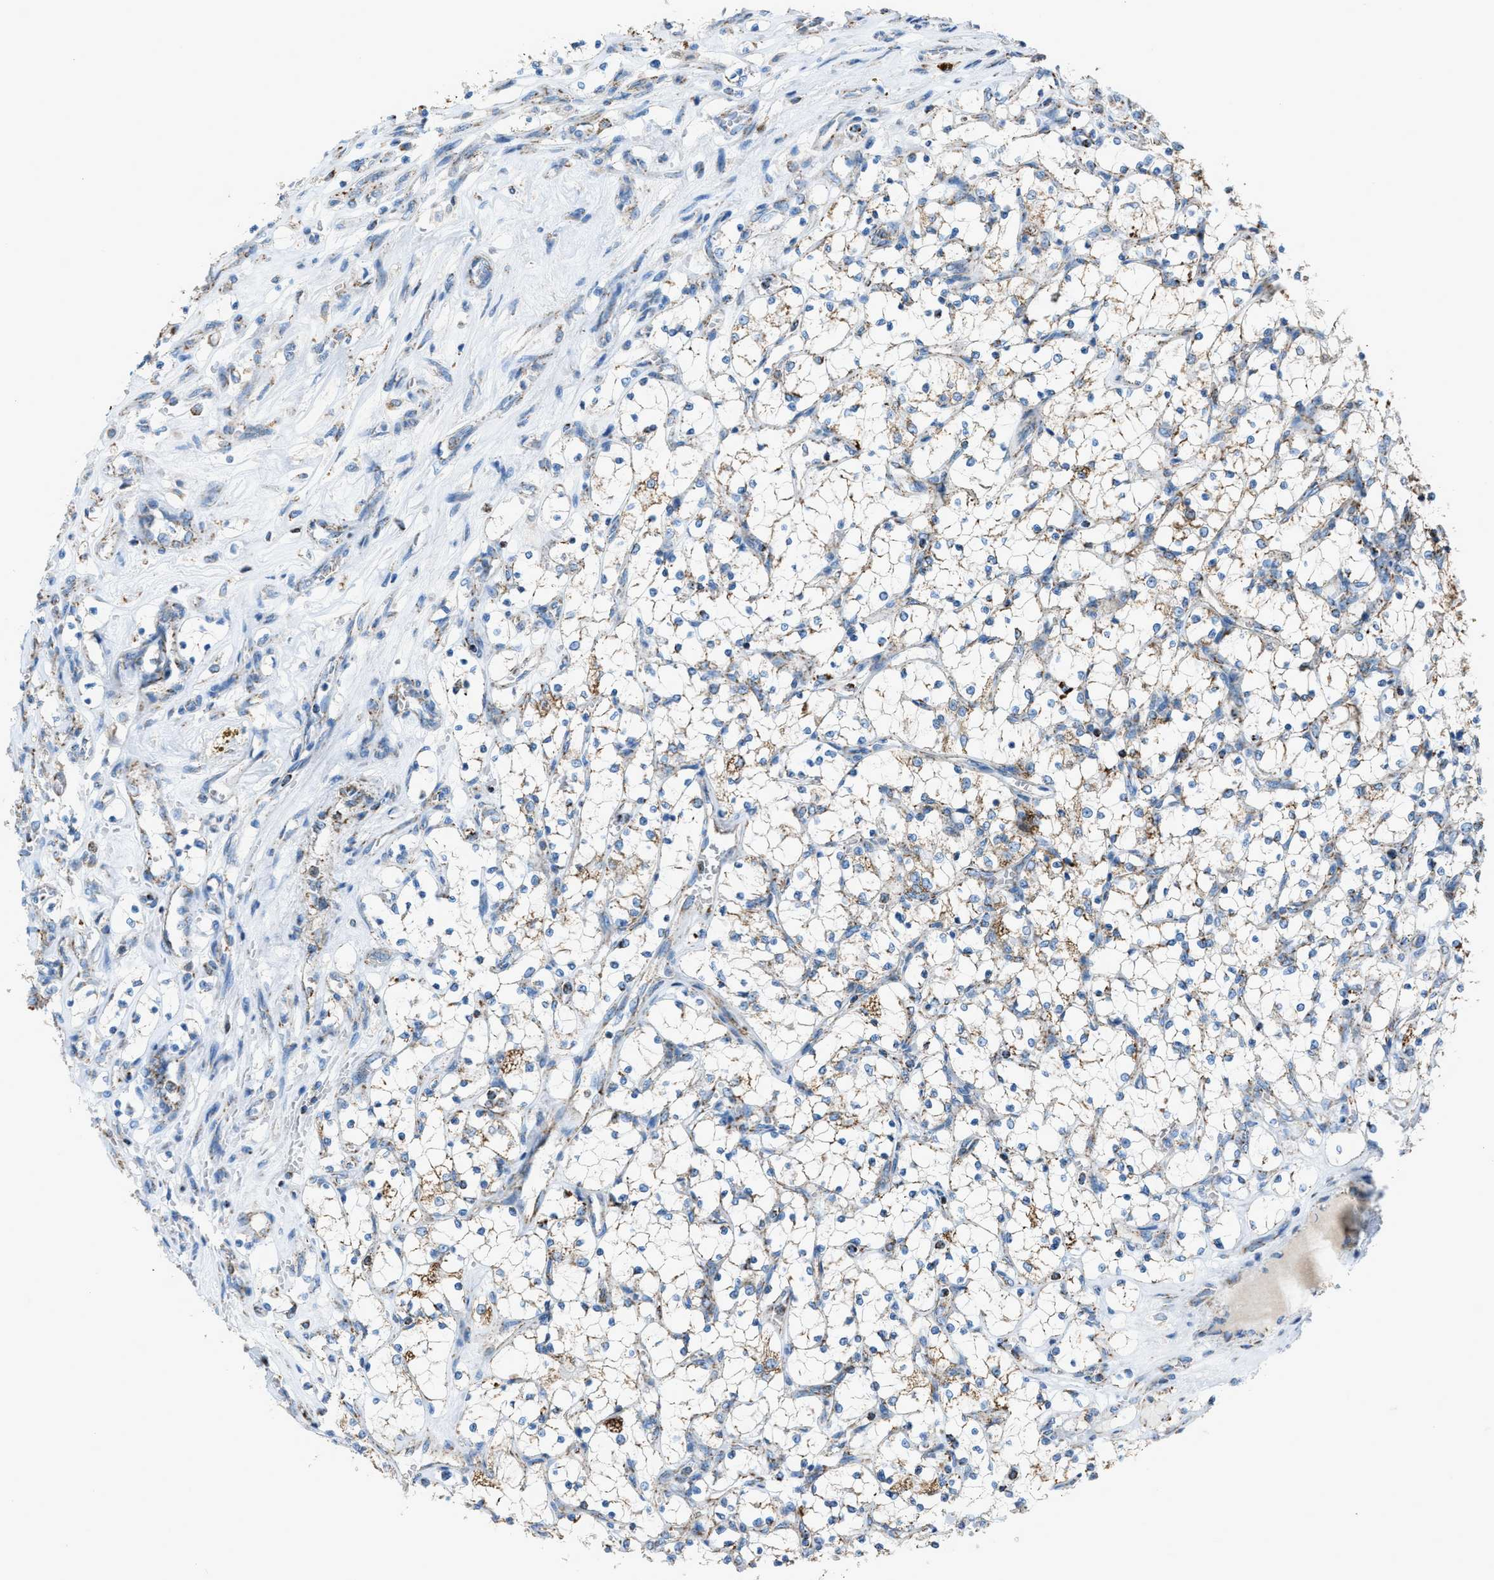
{"staining": {"intensity": "moderate", "quantity": "25%-75%", "location": "cytoplasmic/membranous"}, "tissue": "renal cancer", "cell_type": "Tumor cells", "image_type": "cancer", "snomed": [{"axis": "morphology", "description": "Adenocarcinoma, NOS"}, {"axis": "topography", "description": "Kidney"}], "caption": "Immunohistochemistry (IHC) photomicrograph of renal cancer (adenocarcinoma) stained for a protein (brown), which reveals medium levels of moderate cytoplasmic/membranous staining in approximately 25%-75% of tumor cells.", "gene": "MDH2", "patient": {"sex": "female", "age": 69}}